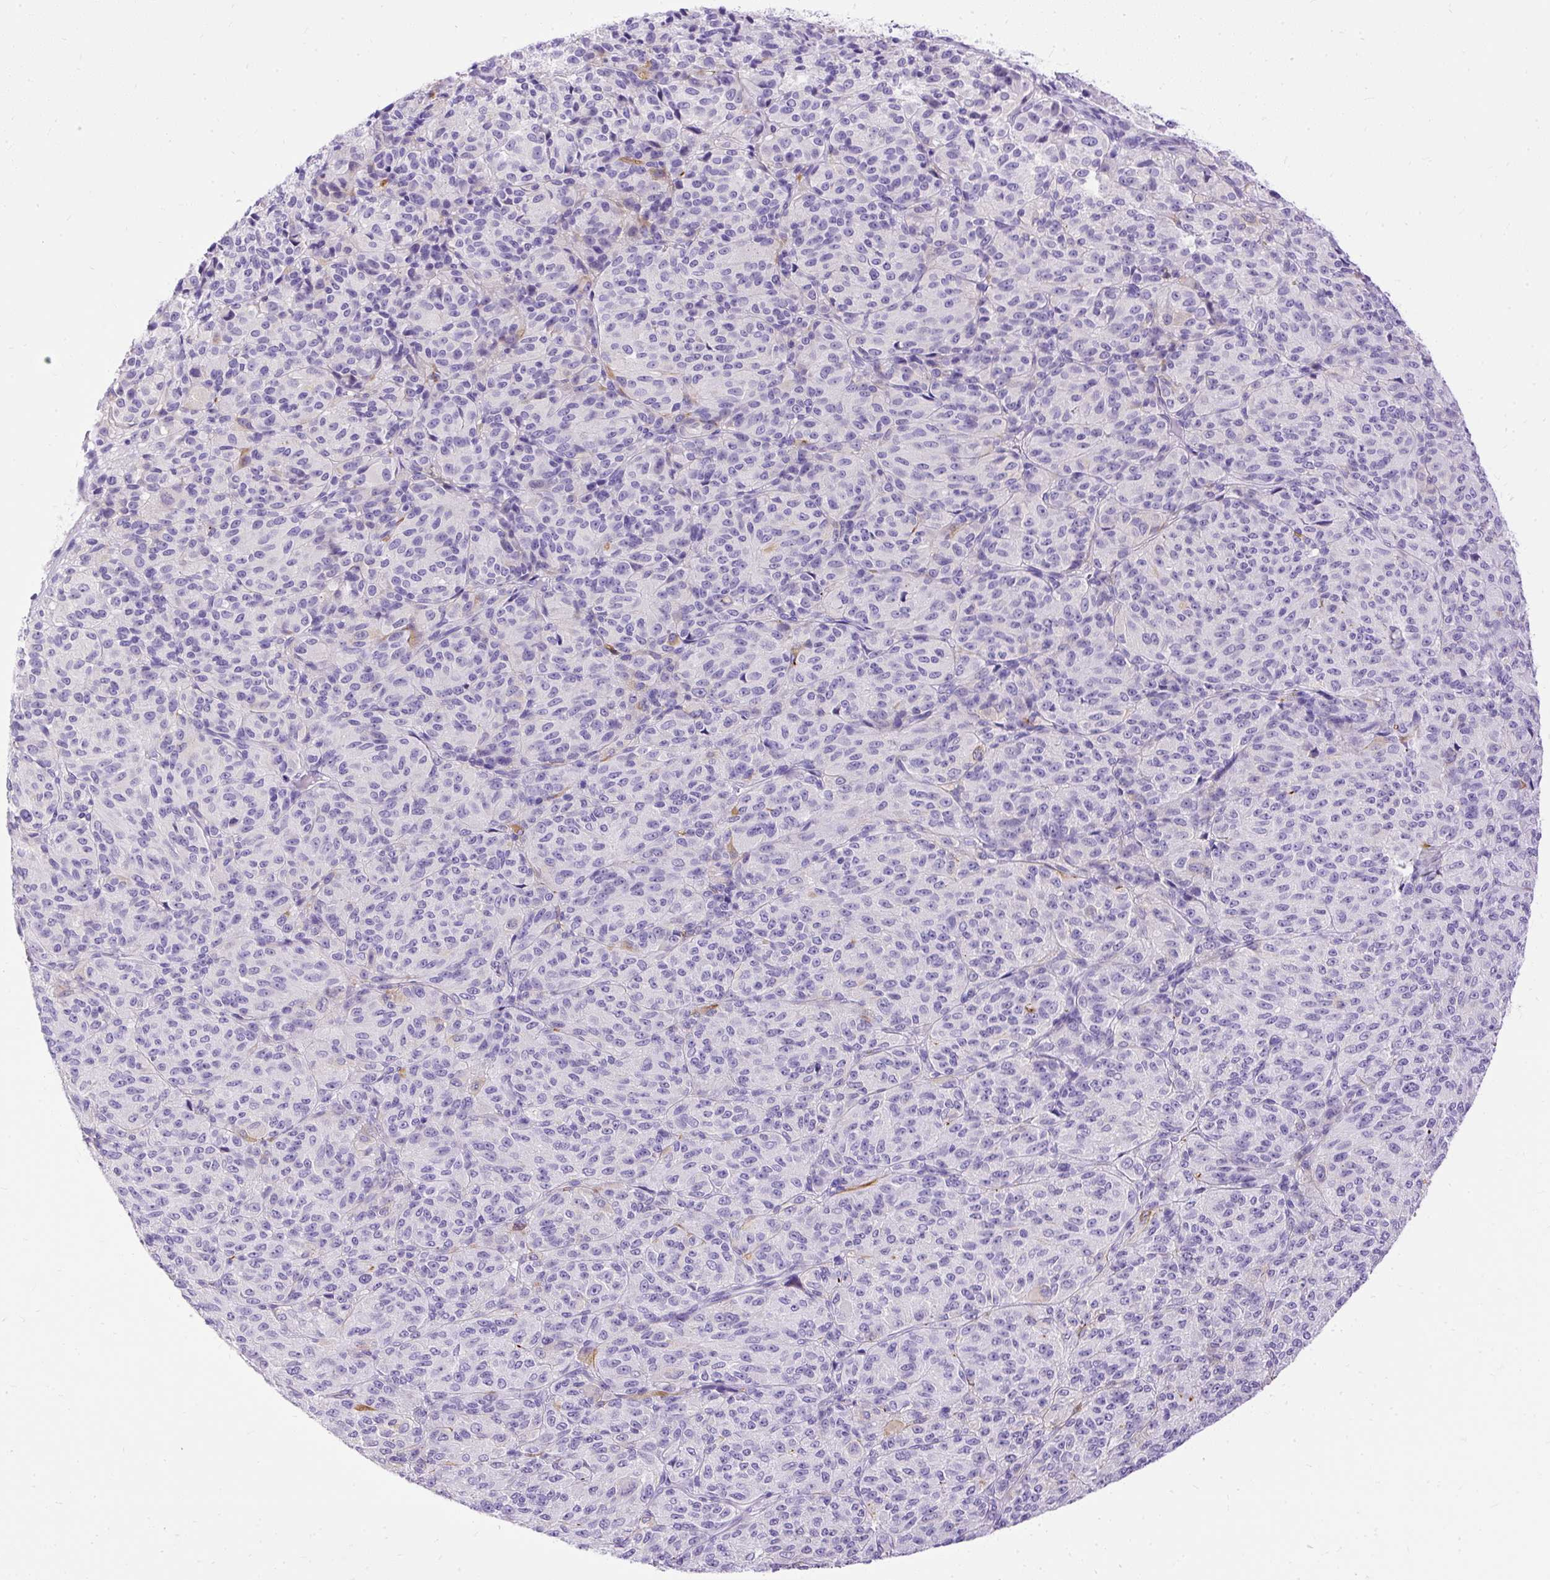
{"staining": {"intensity": "negative", "quantity": "none", "location": "none"}, "tissue": "melanoma", "cell_type": "Tumor cells", "image_type": "cancer", "snomed": [{"axis": "morphology", "description": "Malignant melanoma, Metastatic site"}, {"axis": "topography", "description": "Brain"}], "caption": "Micrograph shows no significant protein positivity in tumor cells of melanoma.", "gene": "HEY1", "patient": {"sex": "female", "age": 56}}